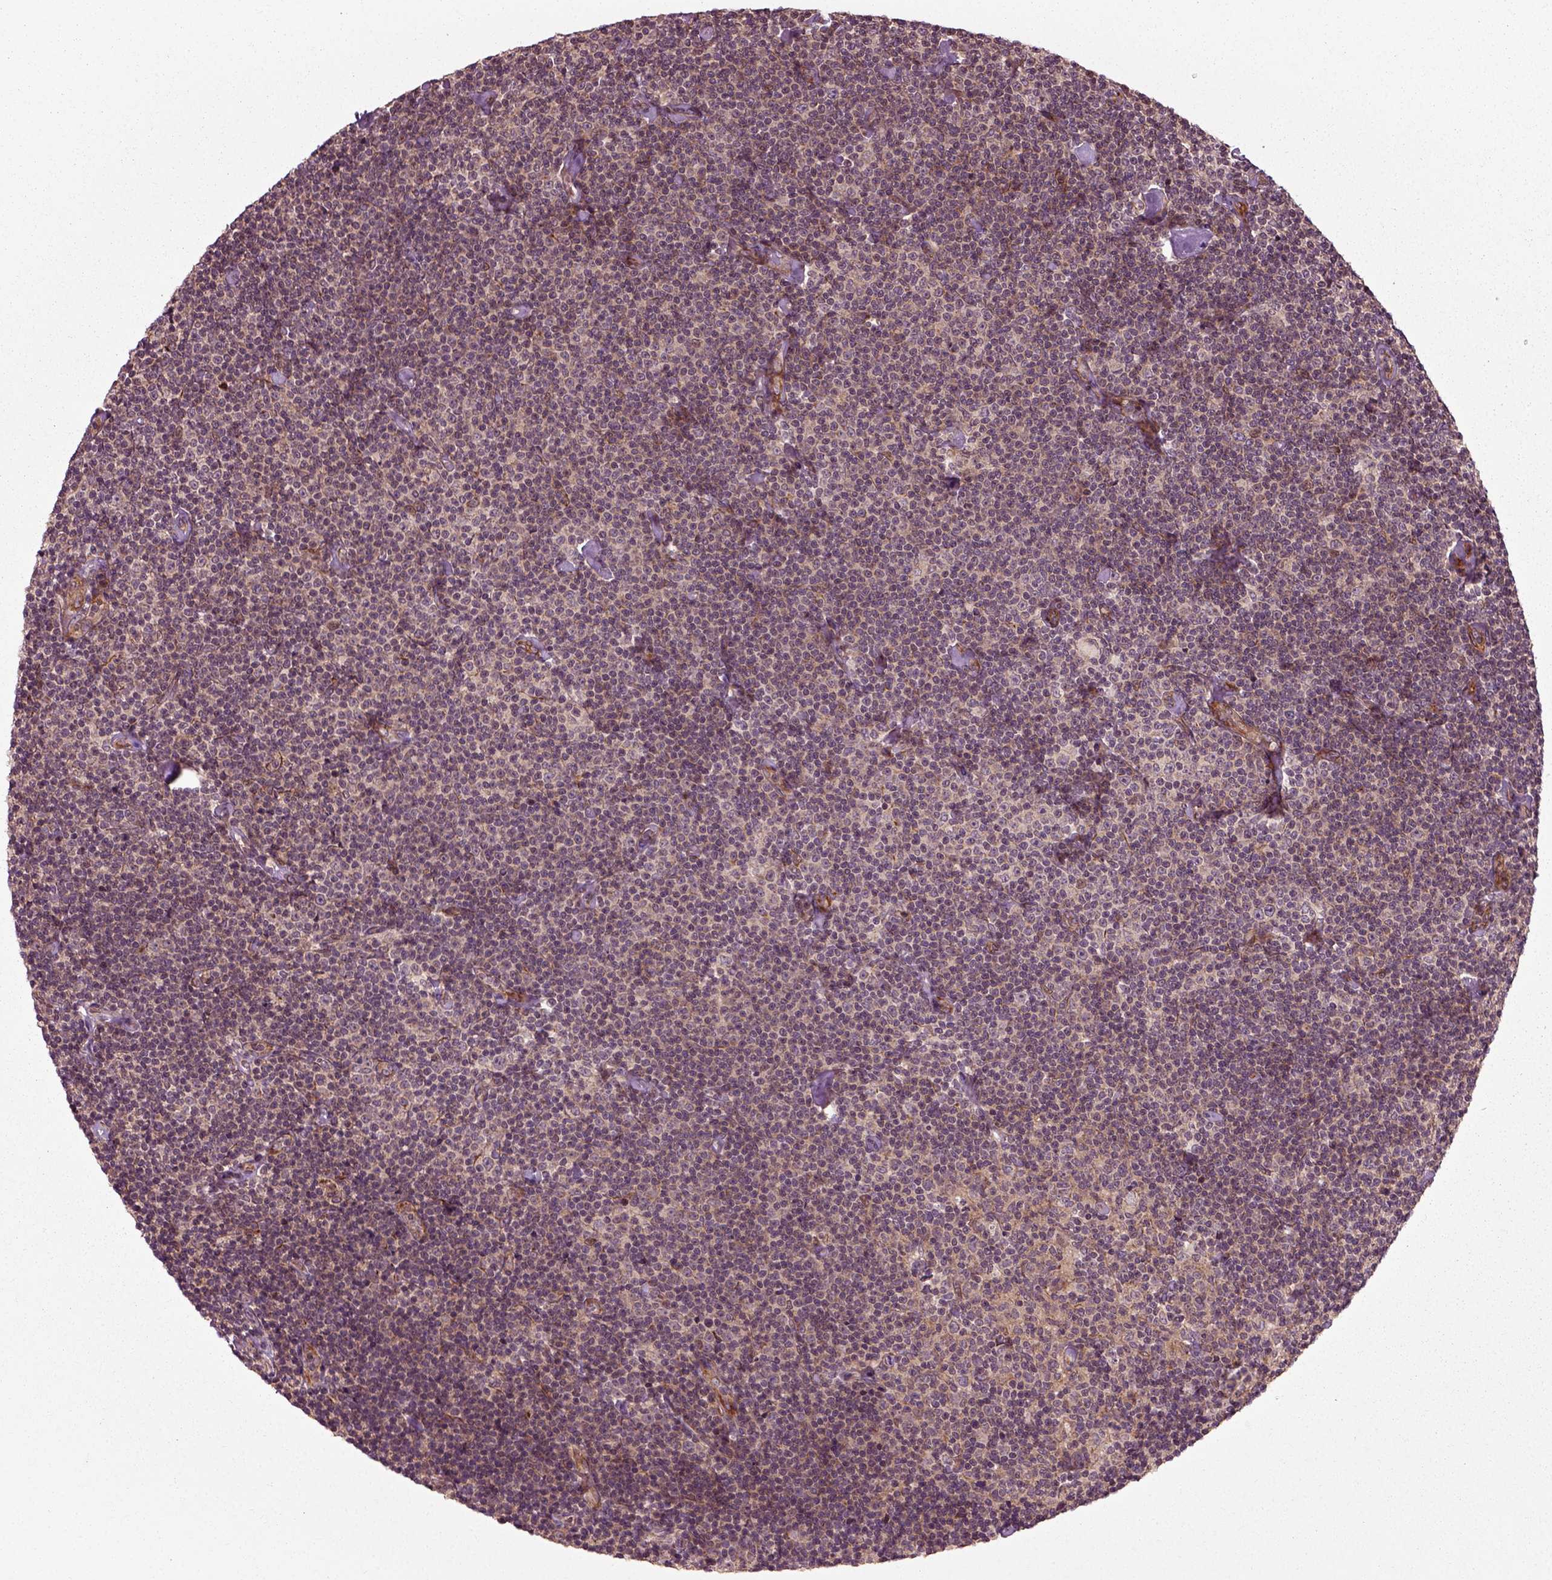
{"staining": {"intensity": "negative", "quantity": "none", "location": "none"}, "tissue": "lymphoma", "cell_type": "Tumor cells", "image_type": "cancer", "snomed": [{"axis": "morphology", "description": "Malignant lymphoma, non-Hodgkin's type, Low grade"}, {"axis": "topography", "description": "Lymph node"}], "caption": "IHC of human malignant lymphoma, non-Hodgkin's type (low-grade) displays no staining in tumor cells.", "gene": "PLCD3", "patient": {"sex": "male", "age": 81}}